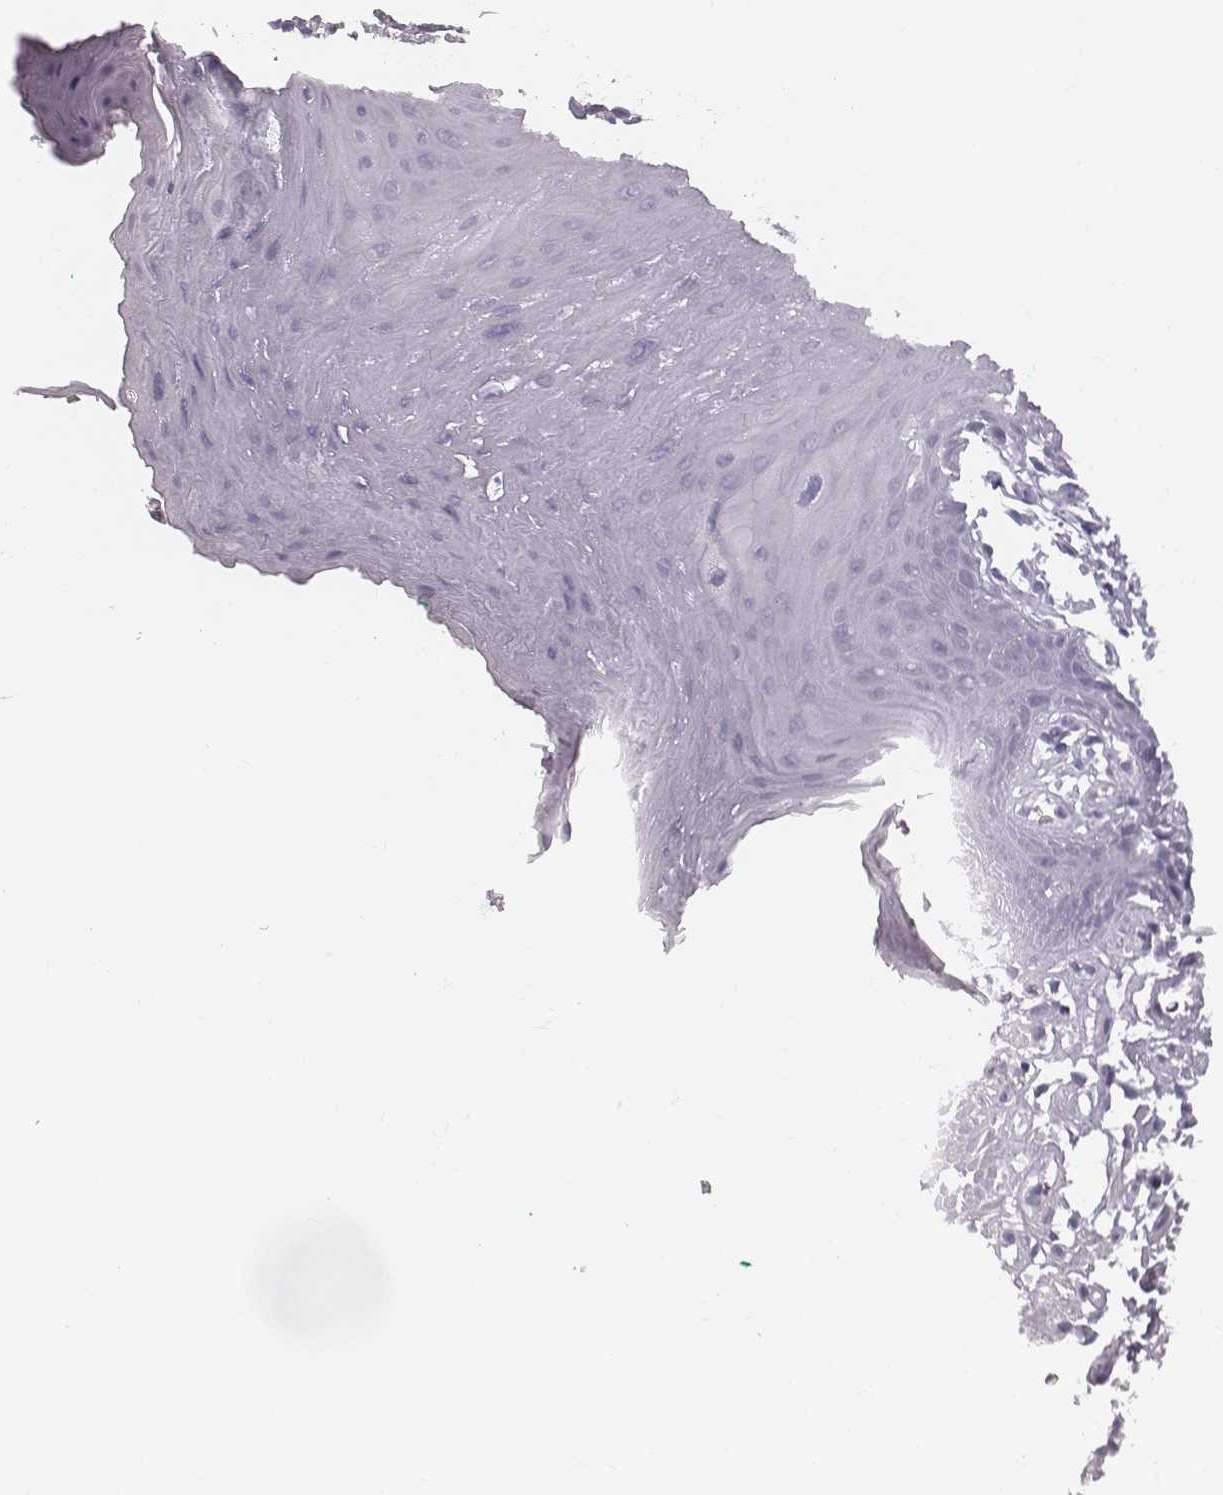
{"staining": {"intensity": "negative", "quantity": "none", "location": "none"}, "tissue": "oral mucosa", "cell_type": "Squamous epithelial cells", "image_type": "normal", "snomed": [{"axis": "morphology", "description": "Normal tissue, NOS"}, {"axis": "morphology", "description": "Squamous cell carcinoma, NOS"}, {"axis": "topography", "description": "Oral tissue"}, {"axis": "topography", "description": "Head-Neck"}], "caption": "Immunohistochemistry (IHC) micrograph of normal oral mucosa: human oral mucosa stained with DAB reveals no significant protein staining in squamous epithelial cells.", "gene": "SPA17", "patient": {"sex": "female", "age": 50}}